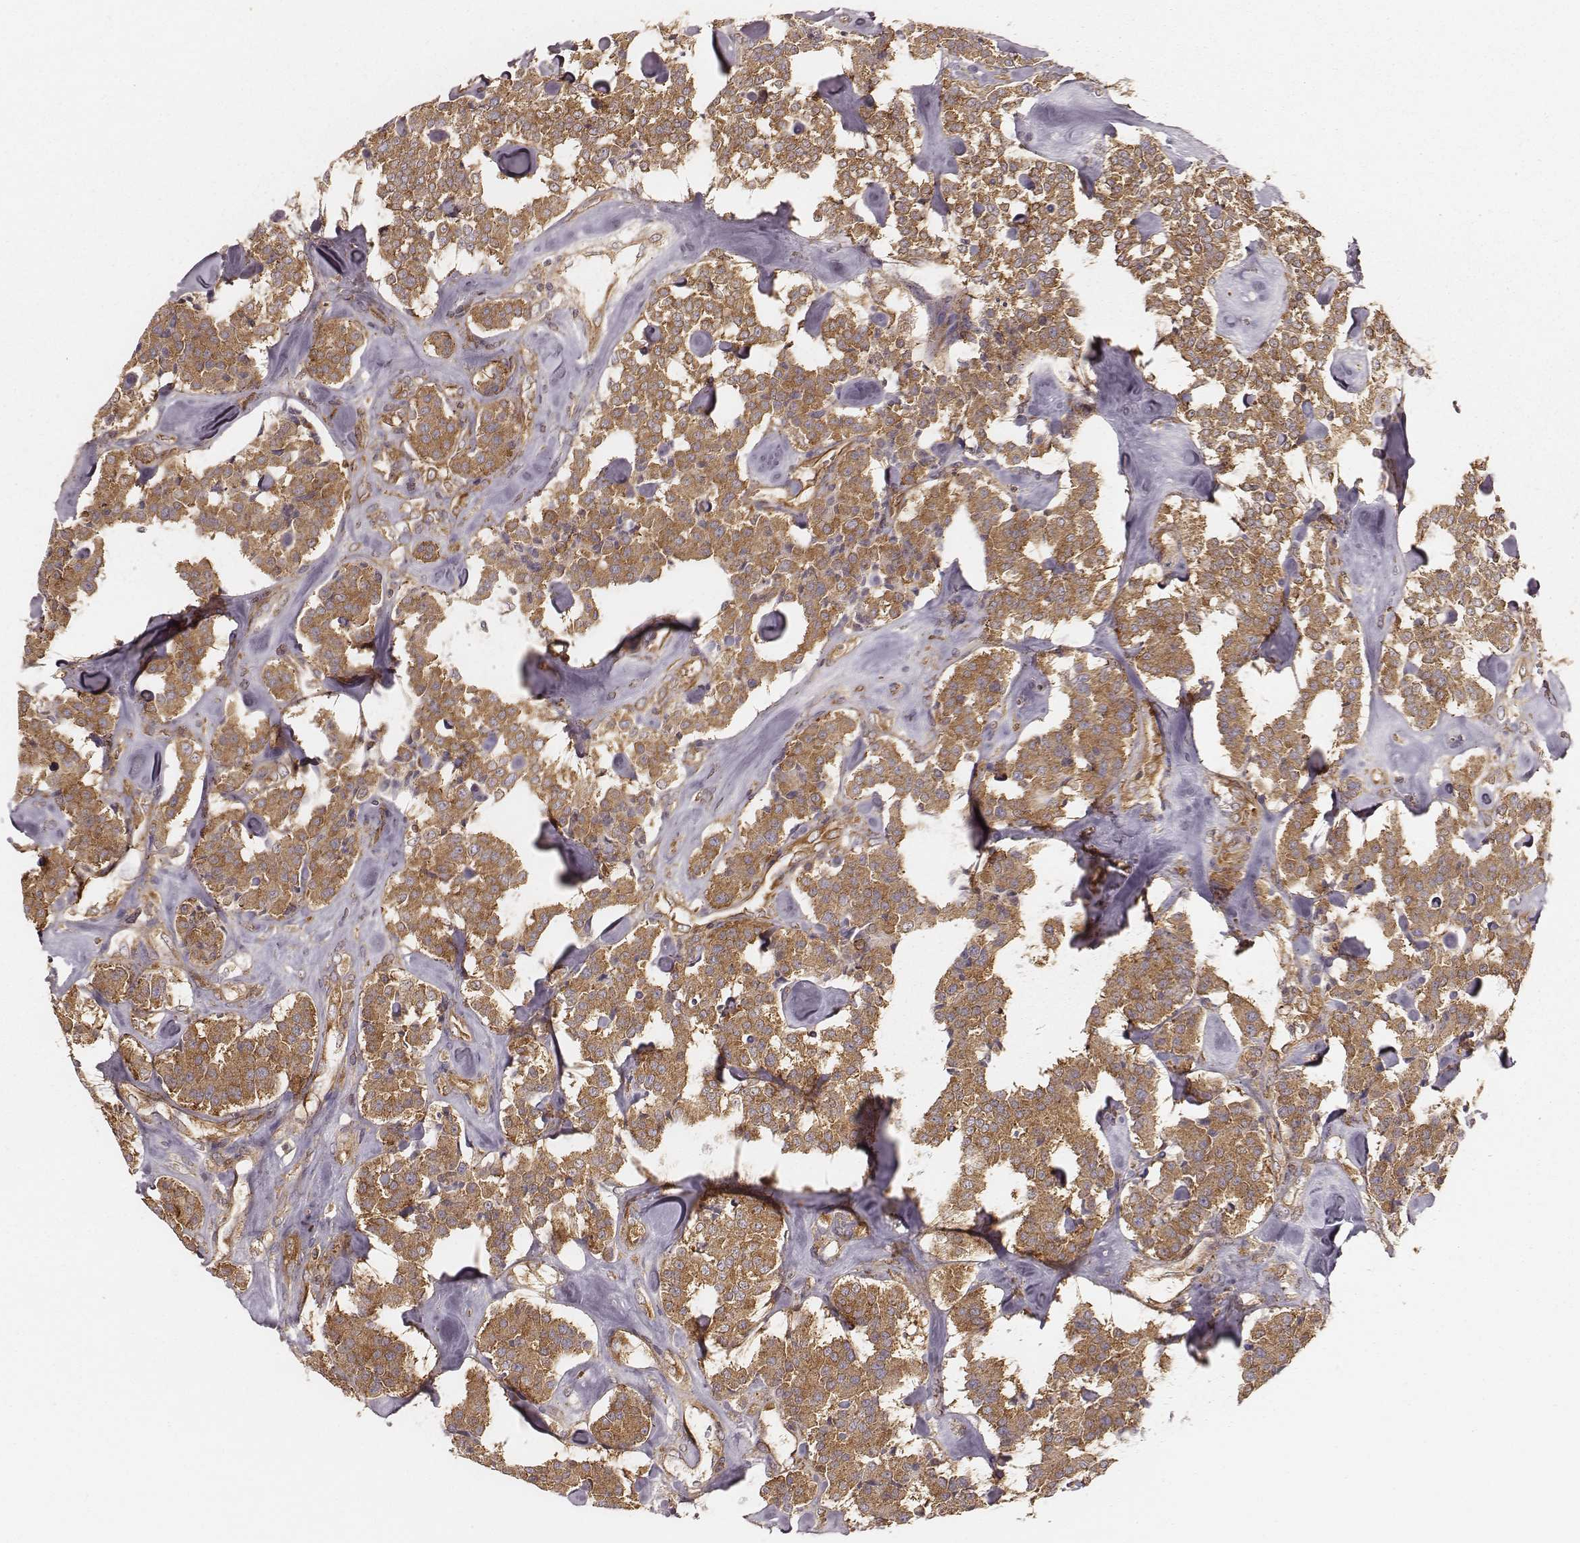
{"staining": {"intensity": "moderate", "quantity": ">75%", "location": "cytoplasmic/membranous"}, "tissue": "carcinoid", "cell_type": "Tumor cells", "image_type": "cancer", "snomed": [{"axis": "morphology", "description": "Carcinoid, malignant, NOS"}, {"axis": "topography", "description": "Pancreas"}], "caption": "Immunohistochemical staining of human malignant carcinoid shows medium levels of moderate cytoplasmic/membranous expression in approximately >75% of tumor cells.", "gene": "CARS1", "patient": {"sex": "male", "age": 41}}